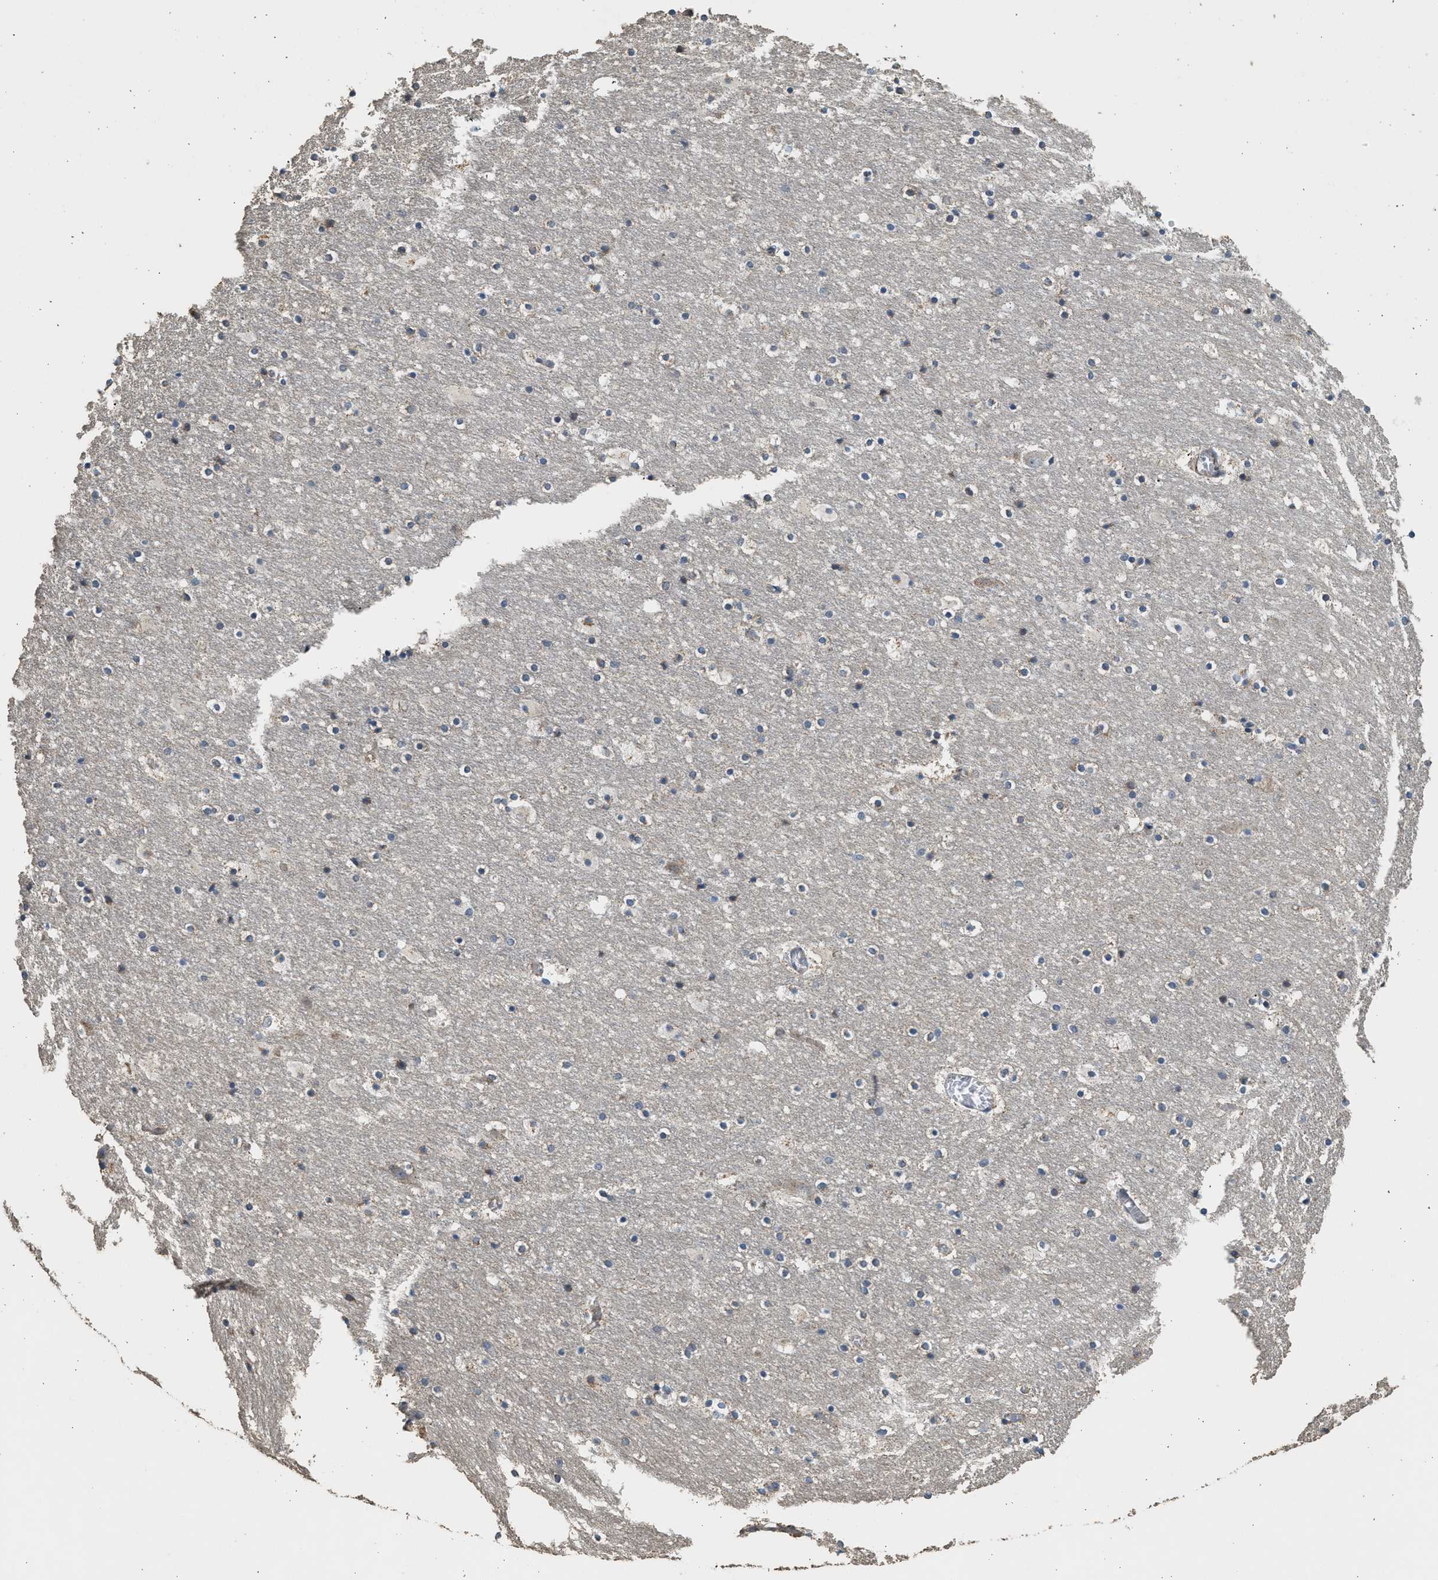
{"staining": {"intensity": "moderate", "quantity": "<25%", "location": "cytoplasmic/membranous"}, "tissue": "hippocampus", "cell_type": "Glial cells", "image_type": "normal", "snomed": [{"axis": "morphology", "description": "Normal tissue, NOS"}, {"axis": "topography", "description": "Hippocampus"}], "caption": "Immunohistochemical staining of normal human hippocampus reveals moderate cytoplasmic/membranous protein positivity in about <25% of glial cells.", "gene": "PCLO", "patient": {"sex": "male", "age": 45}}